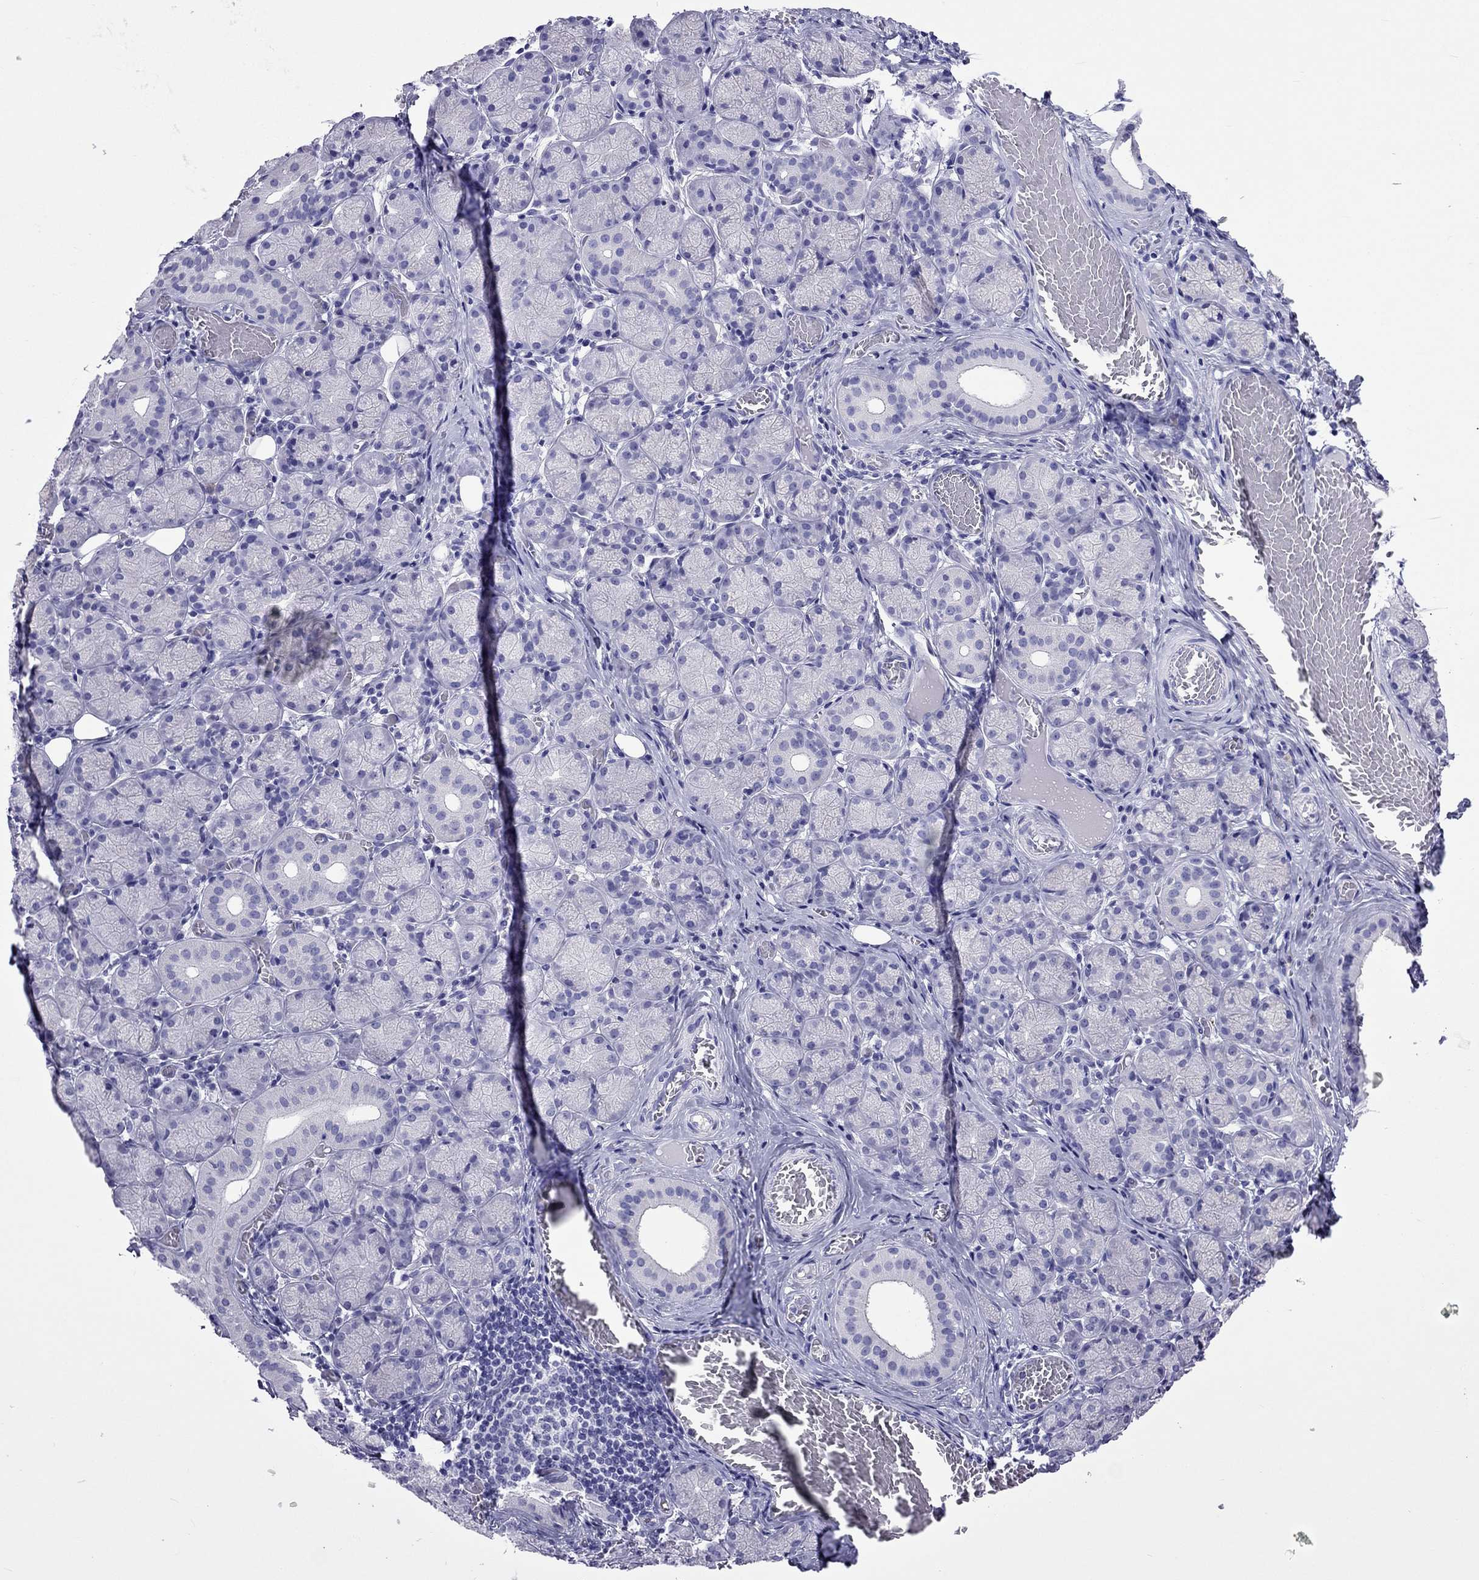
{"staining": {"intensity": "negative", "quantity": "none", "location": "none"}, "tissue": "salivary gland", "cell_type": "Glandular cells", "image_type": "normal", "snomed": [{"axis": "morphology", "description": "Normal tissue, NOS"}, {"axis": "topography", "description": "Salivary gland"}, {"axis": "topography", "description": "Peripheral nerve tissue"}], "caption": "Salivary gland stained for a protein using immunohistochemistry (IHC) displays no staining glandular cells.", "gene": "ARR3", "patient": {"sex": "female", "age": 24}}